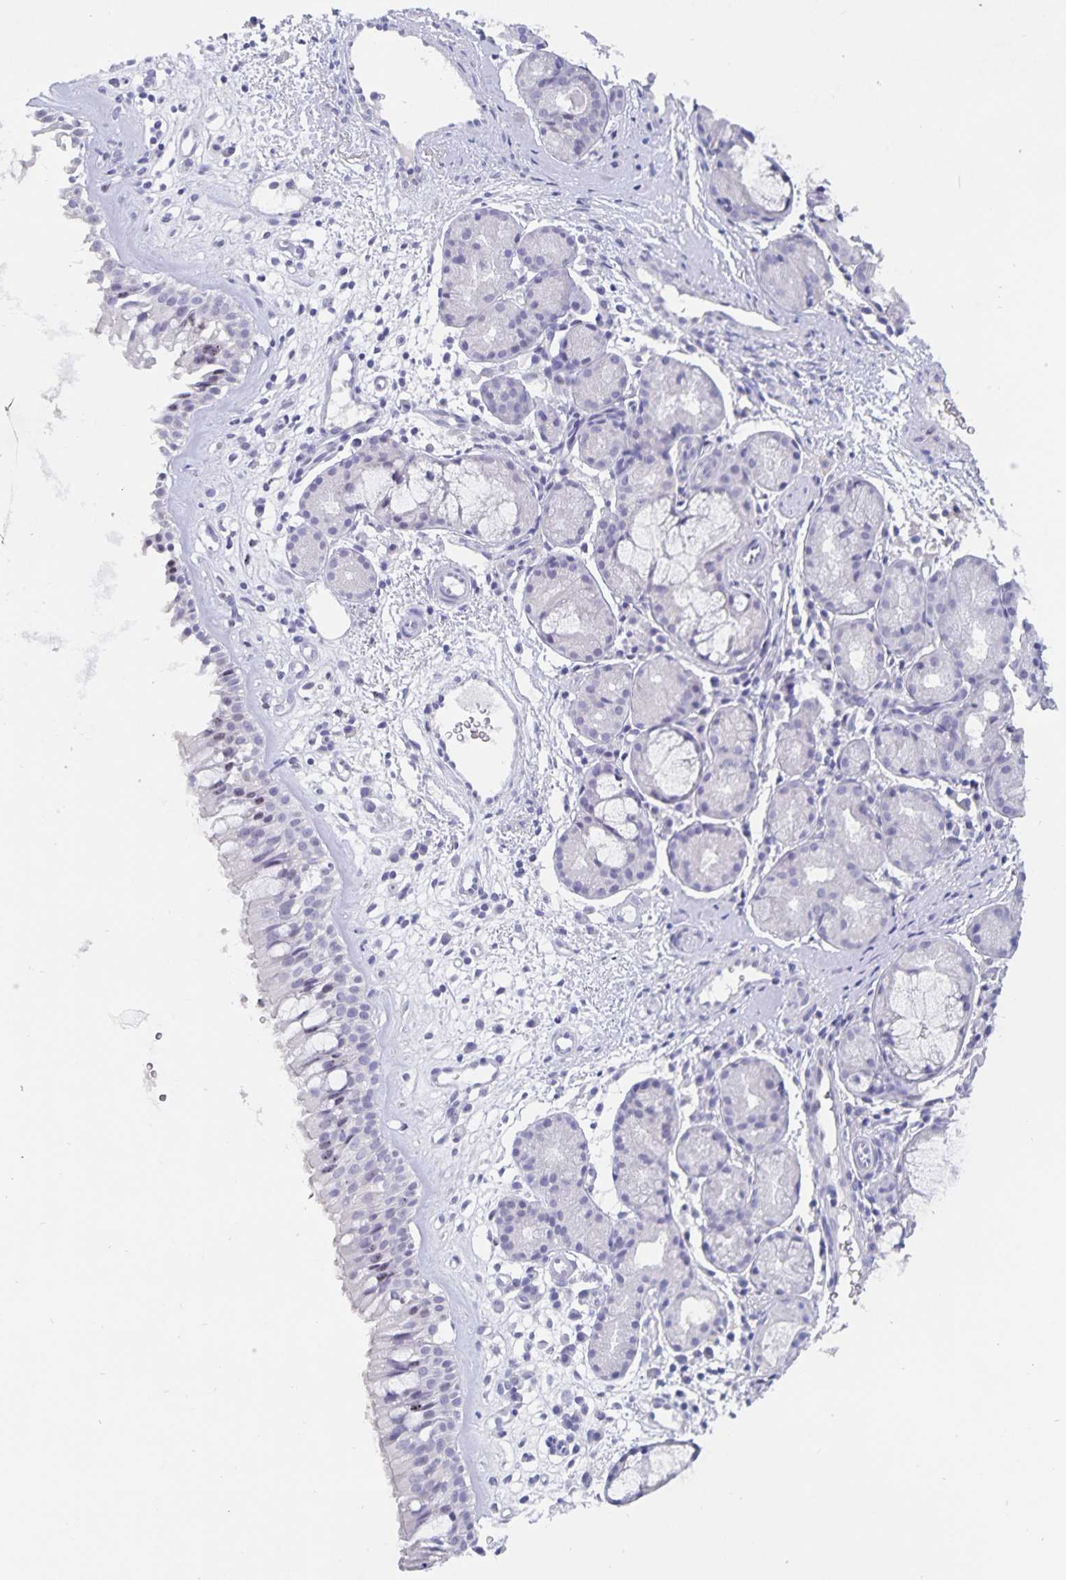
{"staining": {"intensity": "negative", "quantity": "none", "location": "none"}, "tissue": "nasopharynx", "cell_type": "Respiratory epithelial cells", "image_type": "normal", "snomed": [{"axis": "morphology", "description": "Normal tissue, NOS"}, {"axis": "topography", "description": "Nasopharynx"}], "caption": "This is an immunohistochemistry micrograph of unremarkable human nasopharynx. There is no positivity in respiratory epithelial cells.", "gene": "SMOC1", "patient": {"sex": "male", "age": 65}}